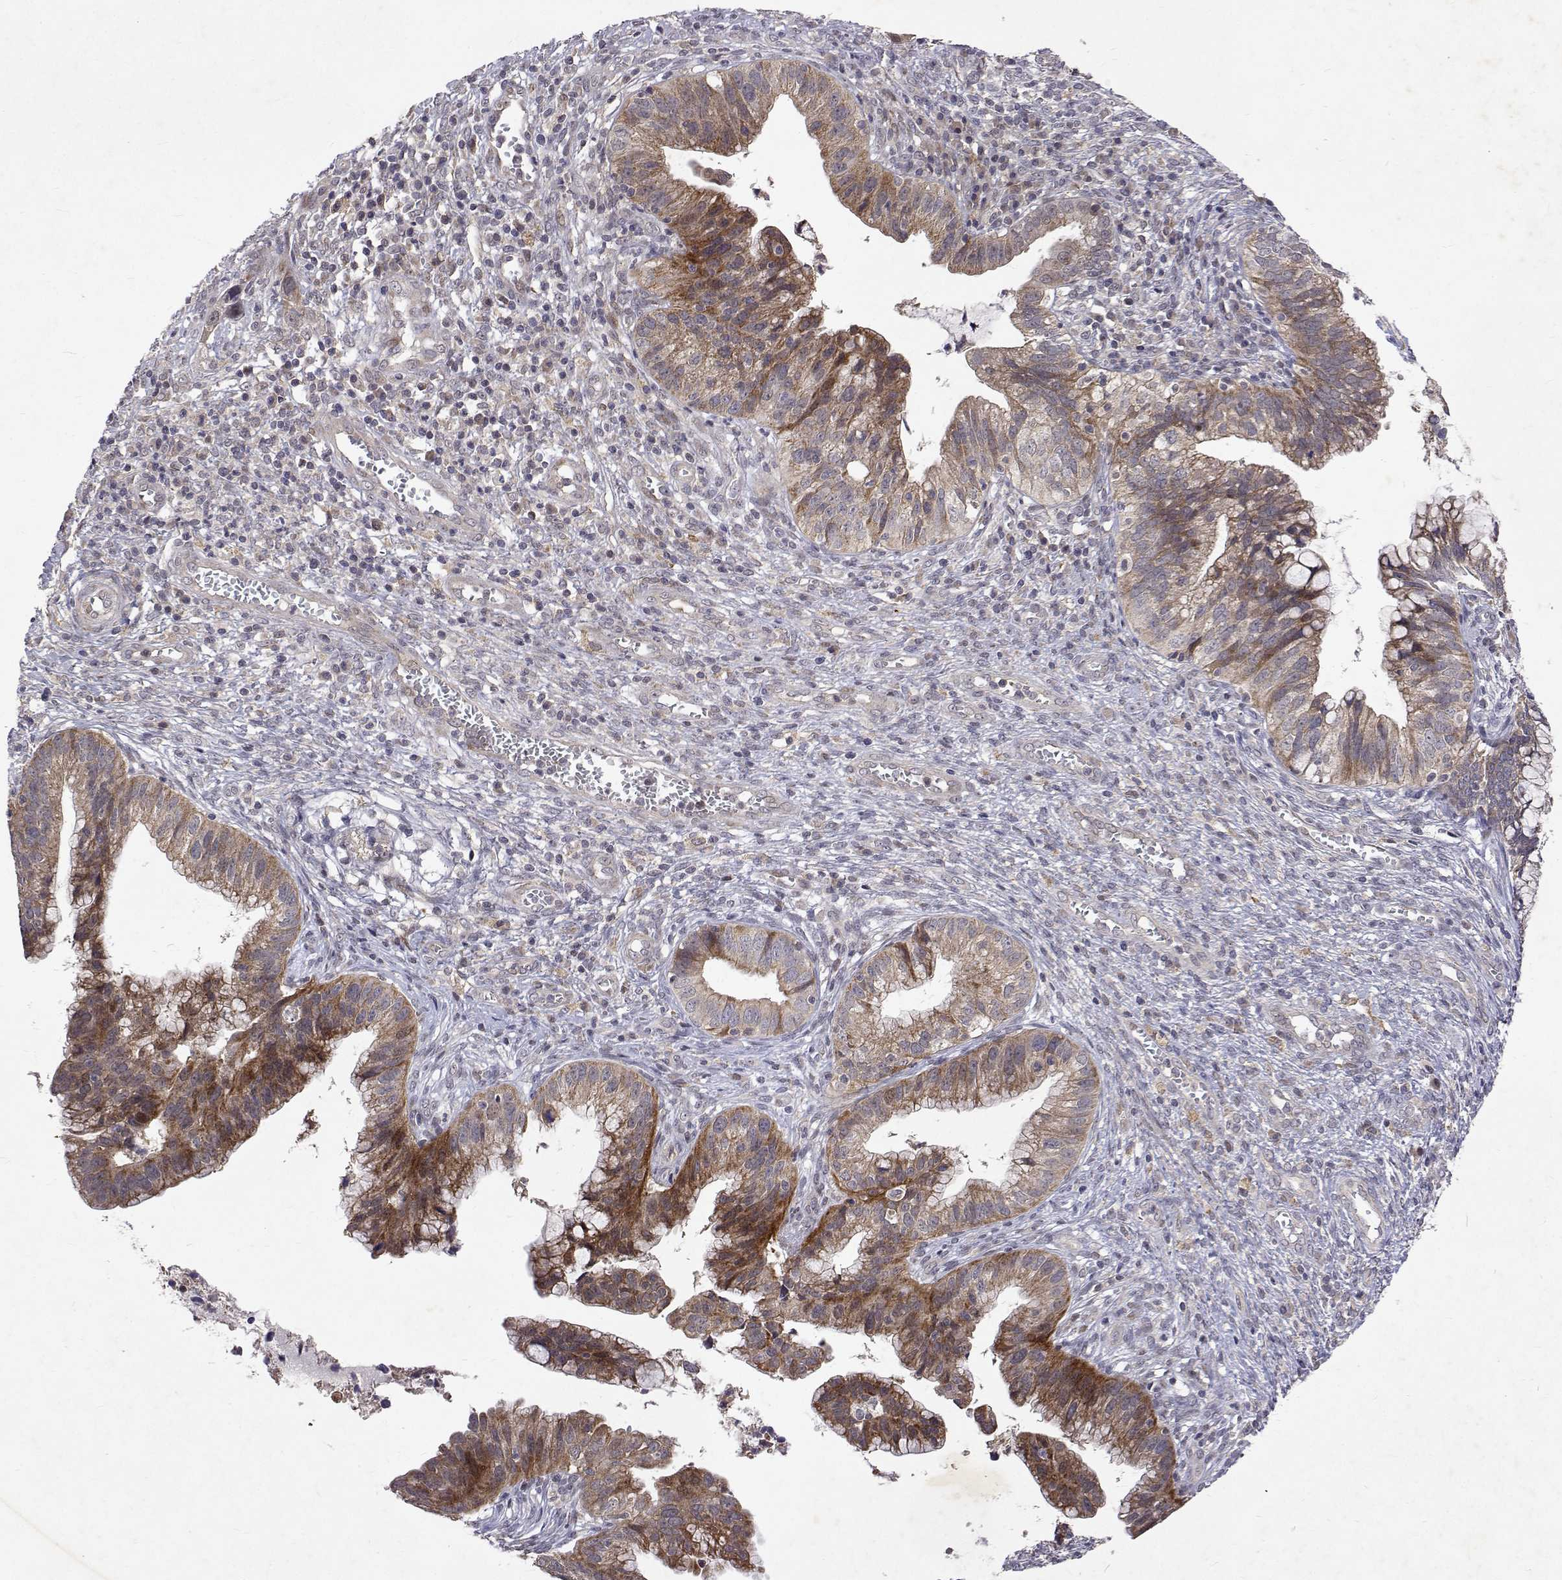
{"staining": {"intensity": "moderate", "quantity": "25%-75%", "location": "cytoplasmic/membranous"}, "tissue": "cervical cancer", "cell_type": "Tumor cells", "image_type": "cancer", "snomed": [{"axis": "morphology", "description": "Adenocarcinoma, NOS"}, {"axis": "topography", "description": "Cervix"}], "caption": "Moderate cytoplasmic/membranous protein positivity is appreciated in approximately 25%-75% of tumor cells in cervical cancer.", "gene": "ALKBH8", "patient": {"sex": "female", "age": 34}}